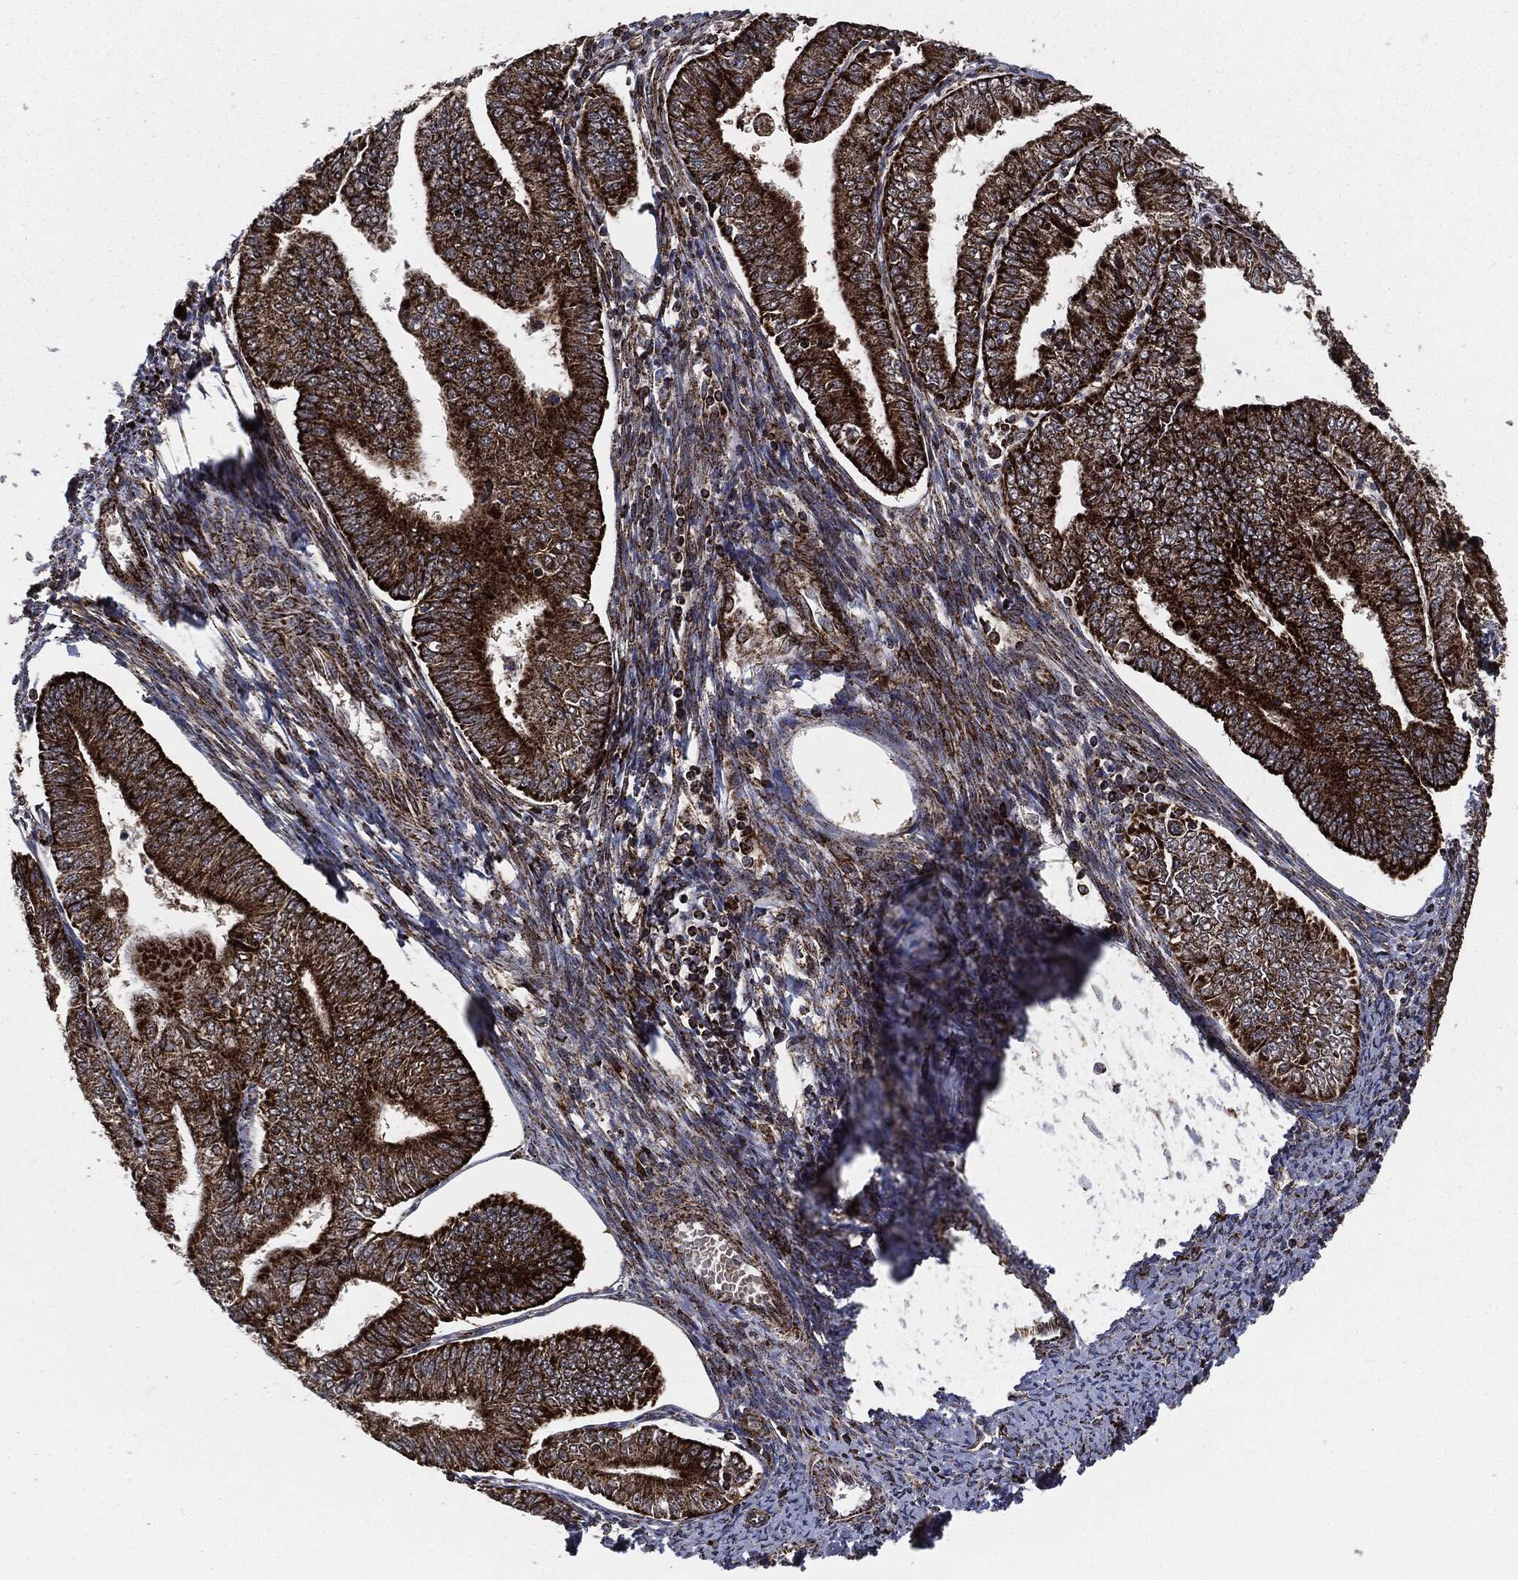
{"staining": {"intensity": "strong", "quantity": "25%-75%", "location": "cytoplasmic/membranous"}, "tissue": "endometrial cancer", "cell_type": "Tumor cells", "image_type": "cancer", "snomed": [{"axis": "morphology", "description": "Adenocarcinoma, NOS"}, {"axis": "topography", "description": "Endometrium"}], "caption": "High-magnification brightfield microscopy of endometrial cancer stained with DAB (brown) and counterstained with hematoxylin (blue). tumor cells exhibit strong cytoplasmic/membranous positivity is identified in about25%-75% of cells.", "gene": "FH", "patient": {"sex": "female", "age": 56}}